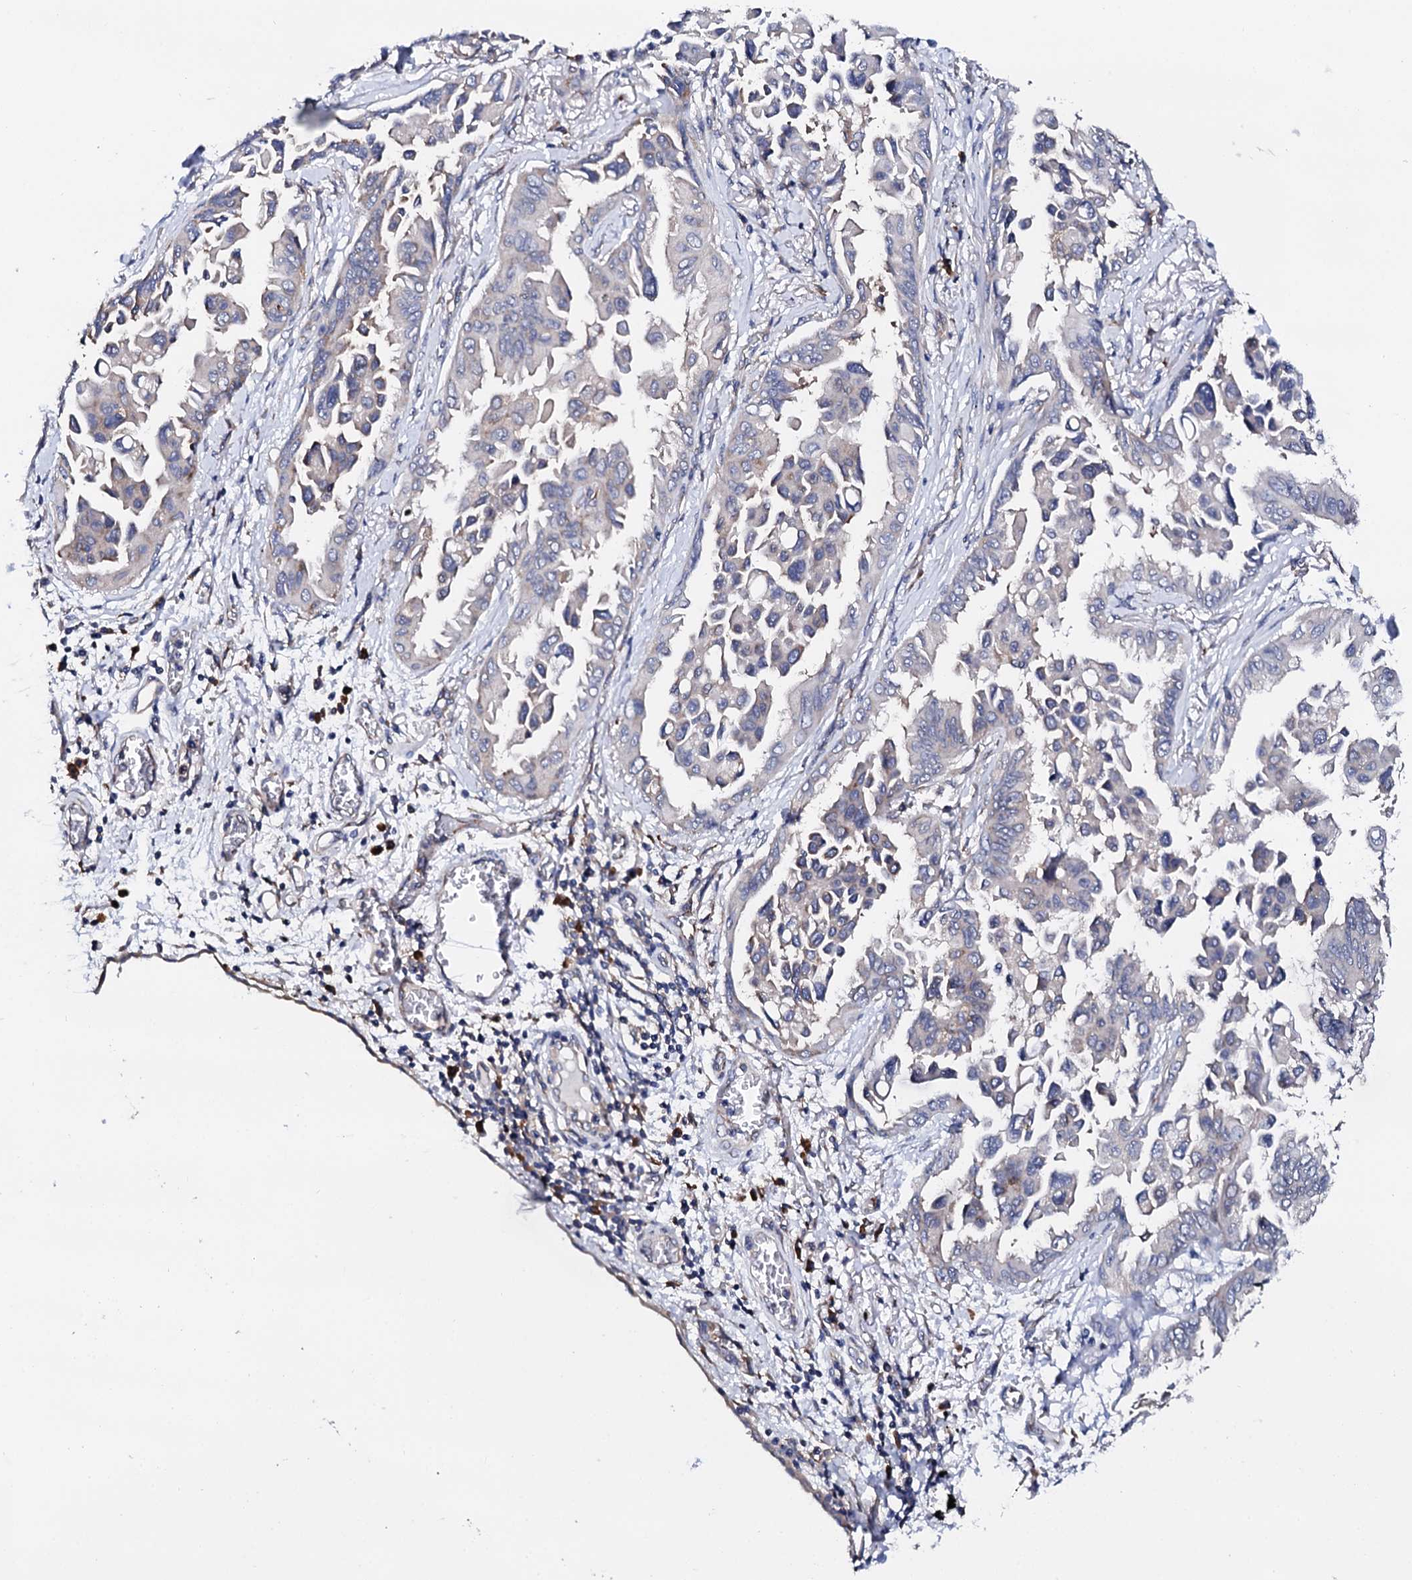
{"staining": {"intensity": "weak", "quantity": "25%-75%", "location": "cytoplasmic/membranous"}, "tissue": "lung cancer", "cell_type": "Tumor cells", "image_type": "cancer", "snomed": [{"axis": "morphology", "description": "Adenocarcinoma, NOS"}, {"axis": "topography", "description": "Lung"}], "caption": "Weak cytoplasmic/membranous staining is seen in approximately 25%-75% of tumor cells in lung cancer (adenocarcinoma). (DAB IHC, brown staining for protein, blue staining for nuclei).", "gene": "NUP58", "patient": {"sex": "female", "age": 67}}